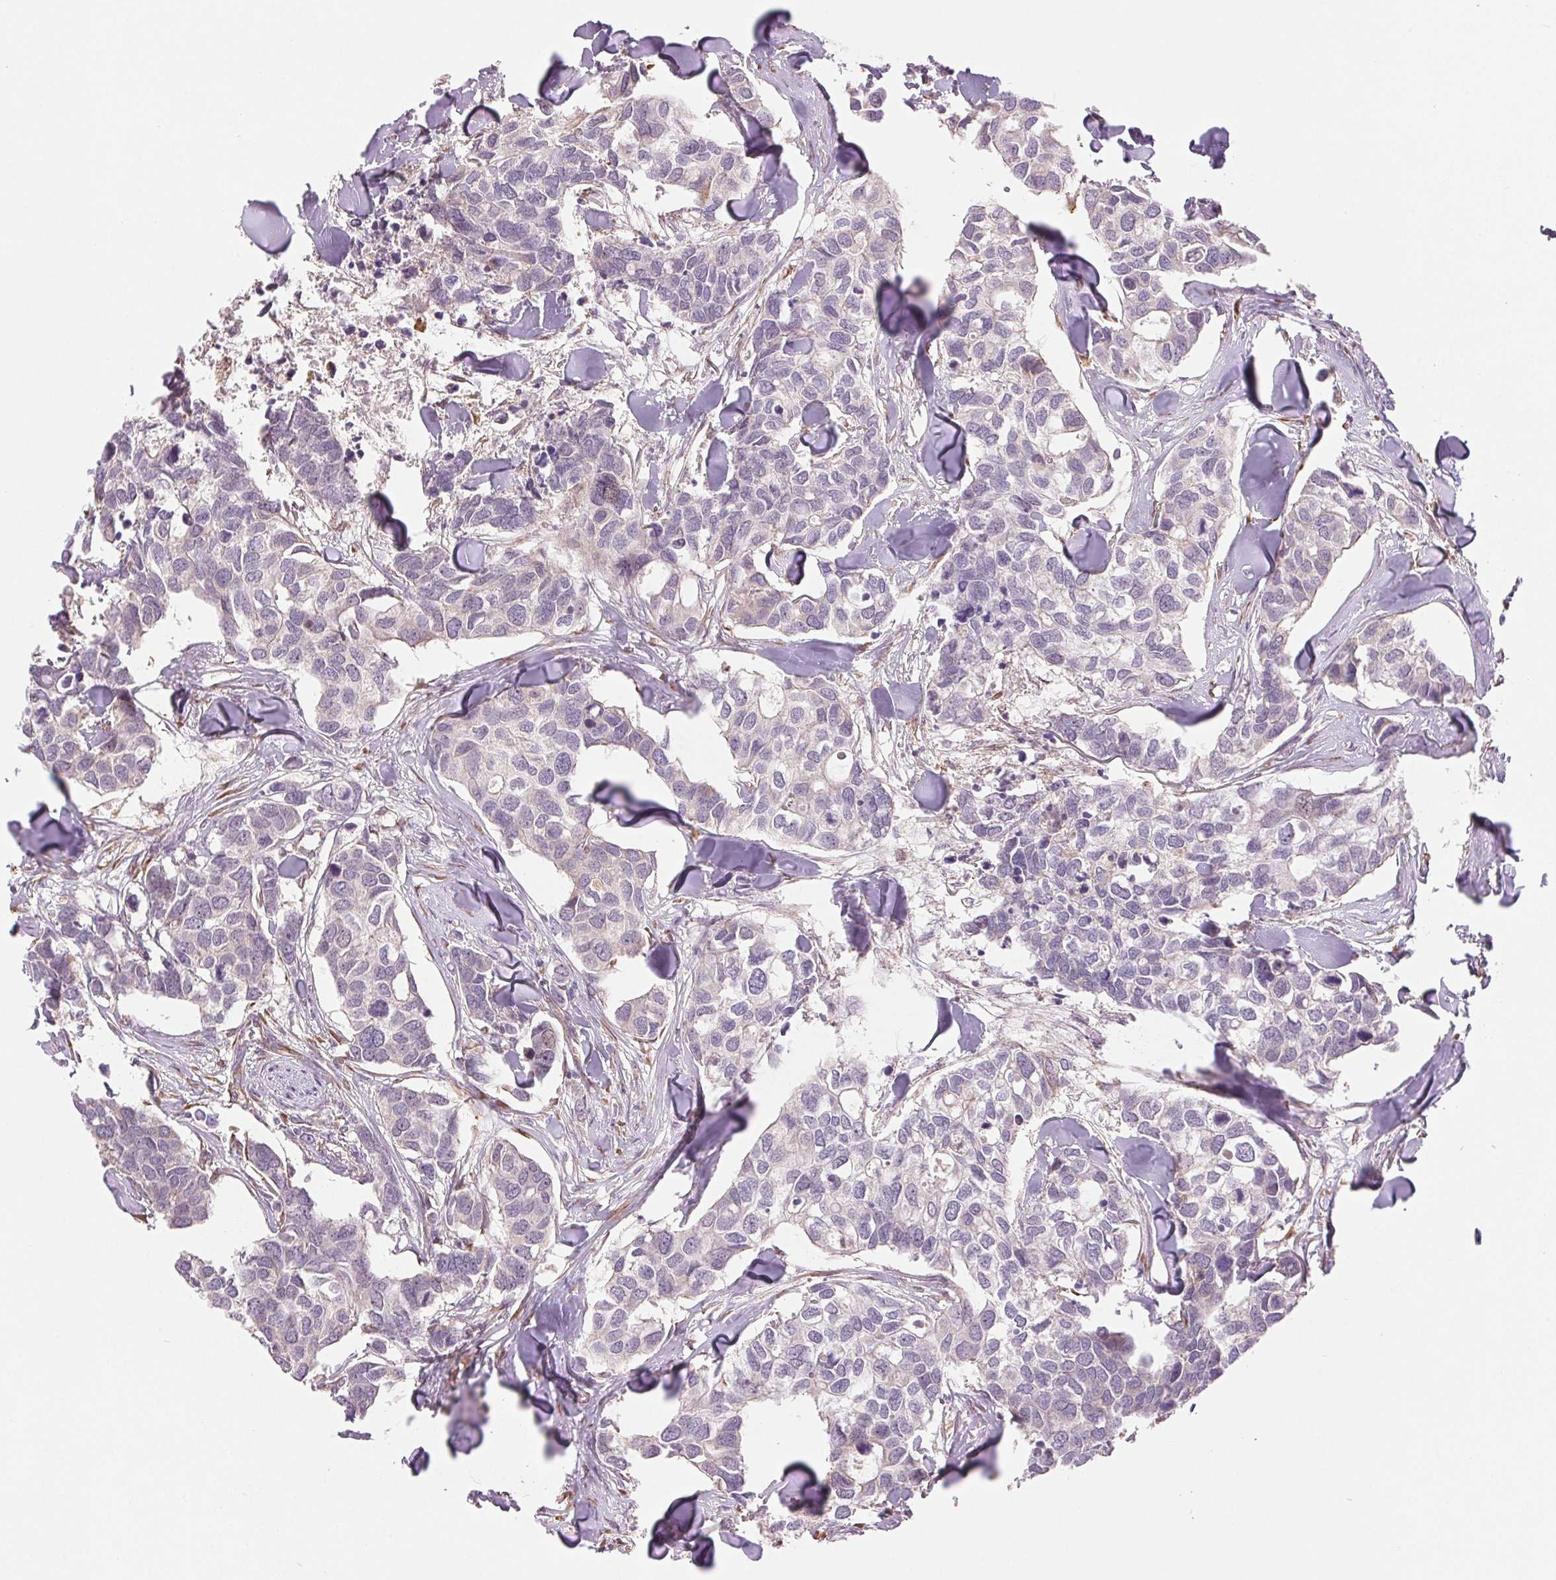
{"staining": {"intensity": "negative", "quantity": "none", "location": "none"}, "tissue": "breast cancer", "cell_type": "Tumor cells", "image_type": "cancer", "snomed": [{"axis": "morphology", "description": "Duct carcinoma"}, {"axis": "topography", "description": "Breast"}], "caption": "Tumor cells are negative for brown protein staining in breast infiltrating ductal carcinoma.", "gene": "METTL17", "patient": {"sex": "female", "age": 83}}